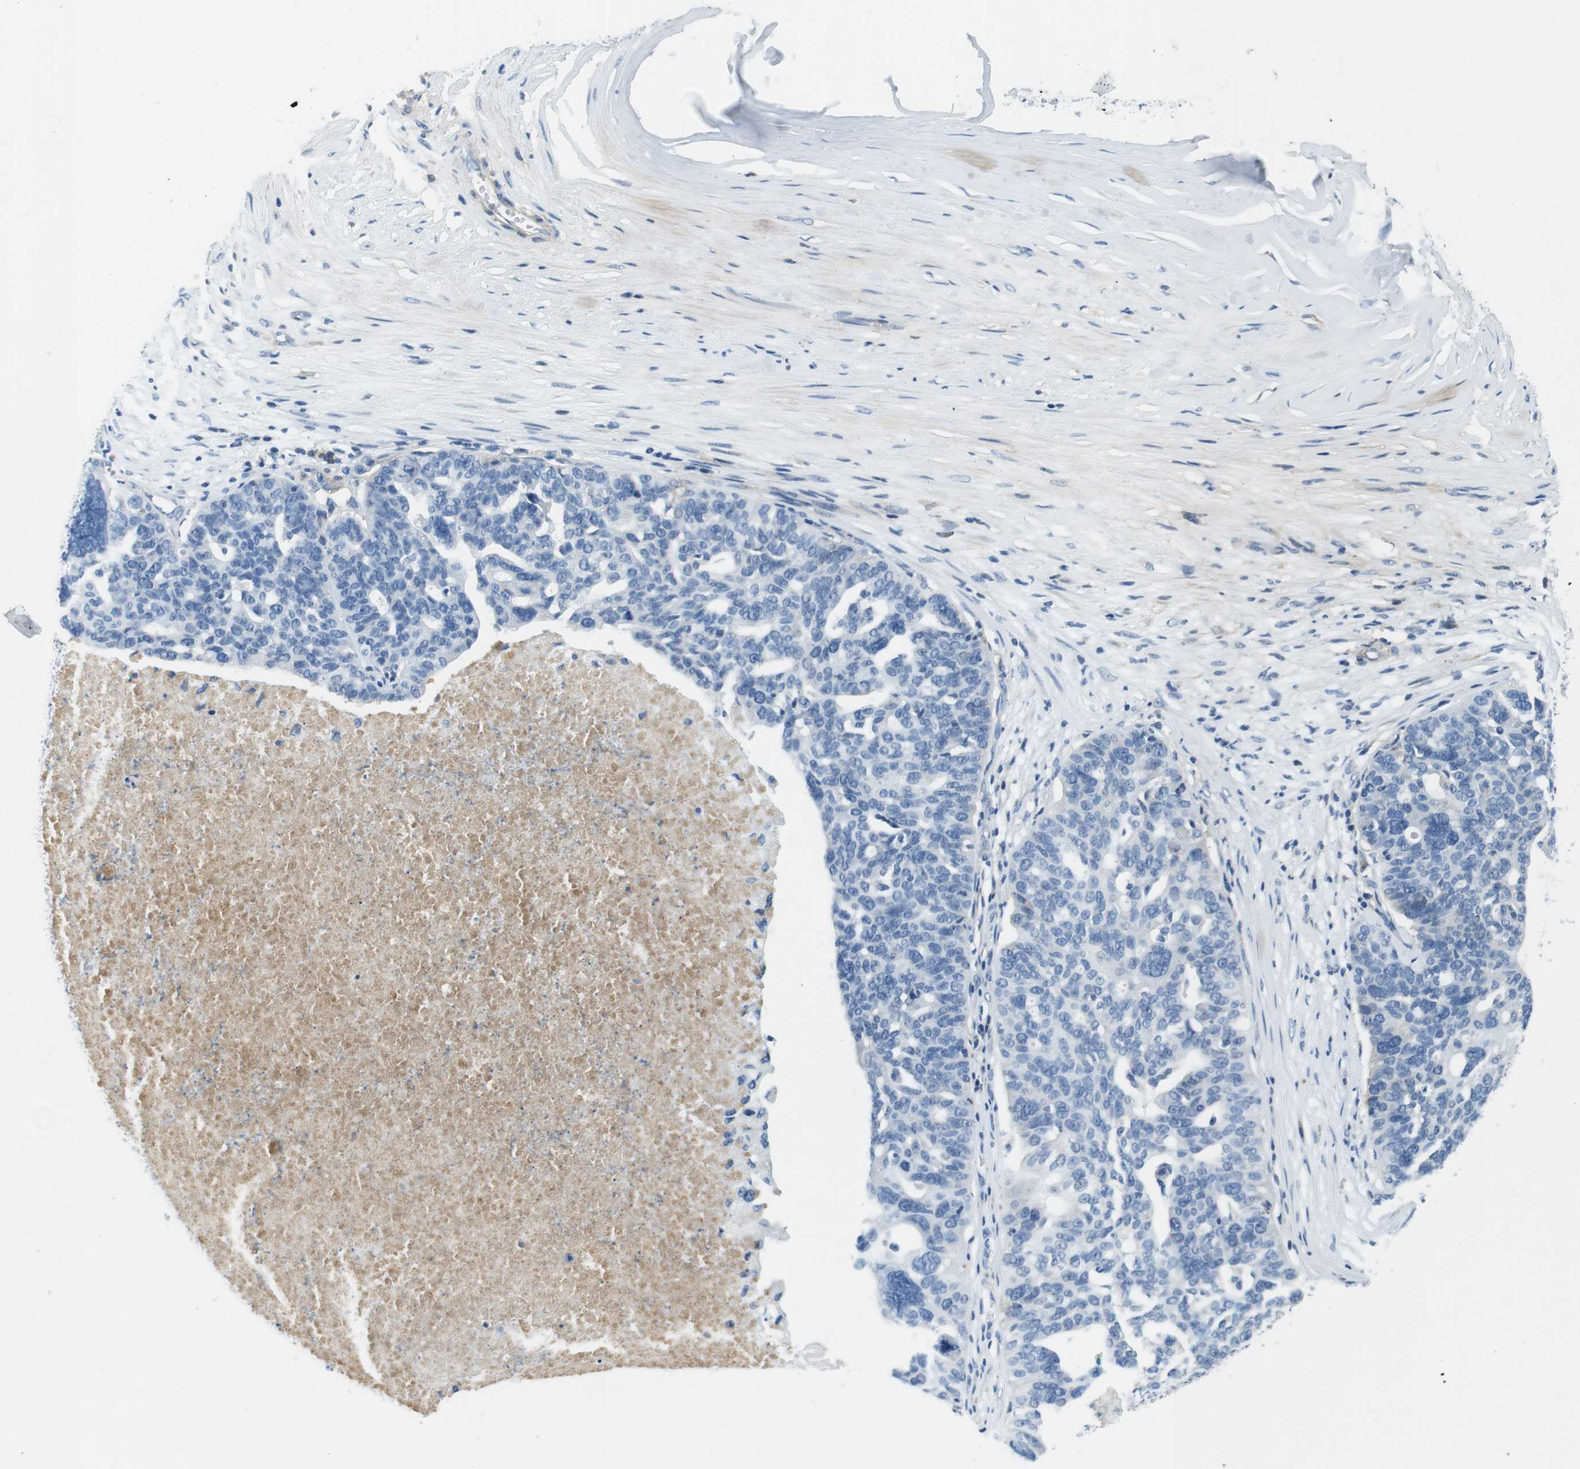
{"staining": {"intensity": "negative", "quantity": "none", "location": "none"}, "tissue": "ovarian cancer", "cell_type": "Tumor cells", "image_type": "cancer", "snomed": [{"axis": "morphology", "description": "Cystadenocarcinoma, serous, NOS"}, {"axis": "topography", "description": "Ovary"}], "caption": "Immunohistochemistry (IHC) photomicrograph of neoplastic tissue: serous cystadenocarcinoma (ovarian) stained with DAB demonstrates no significant protein staining in tumor cells.", "gene": "IGHD", "patient": {"sex": "female", "age": 59}}